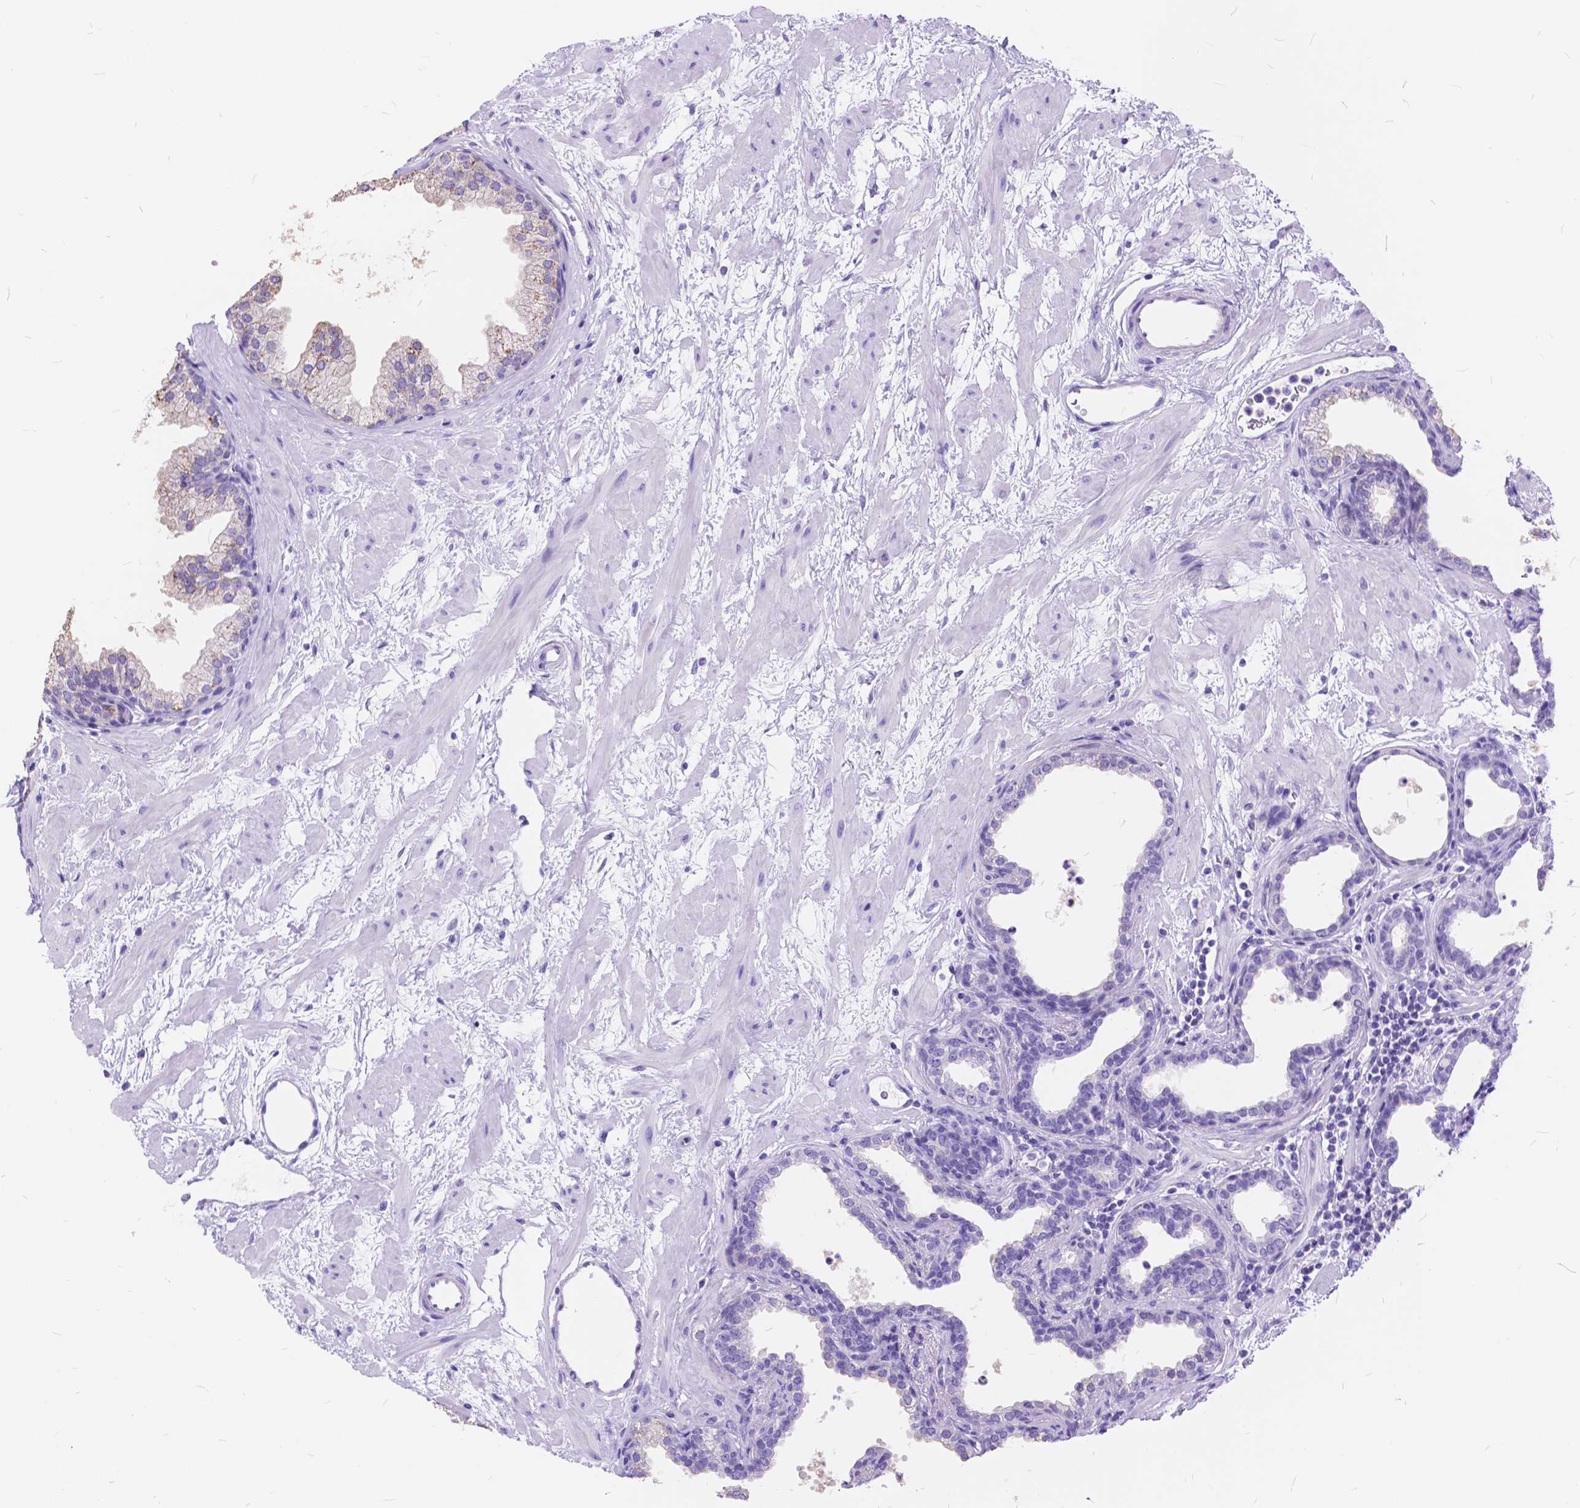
{"staining": {"intensity": "negative", "quantity": "none", "location": "none"}, "tissue": "prostate", "cell_type": "Glandular cells", "image_type": "normal", "snomed": [{"axis": "morphology", "description": "Normal tissue, NOS"}, {"axis": "topography", "description": "Prostate"}], "caption": "Immunohistochemistry (IHC) photomicrograph of unremarkable prostate: human prostate stained with DAB displays no significant protein positivity in glandular cells.", "gene": "FOXL2", "patient": {"sex": "male", "age": 37}}